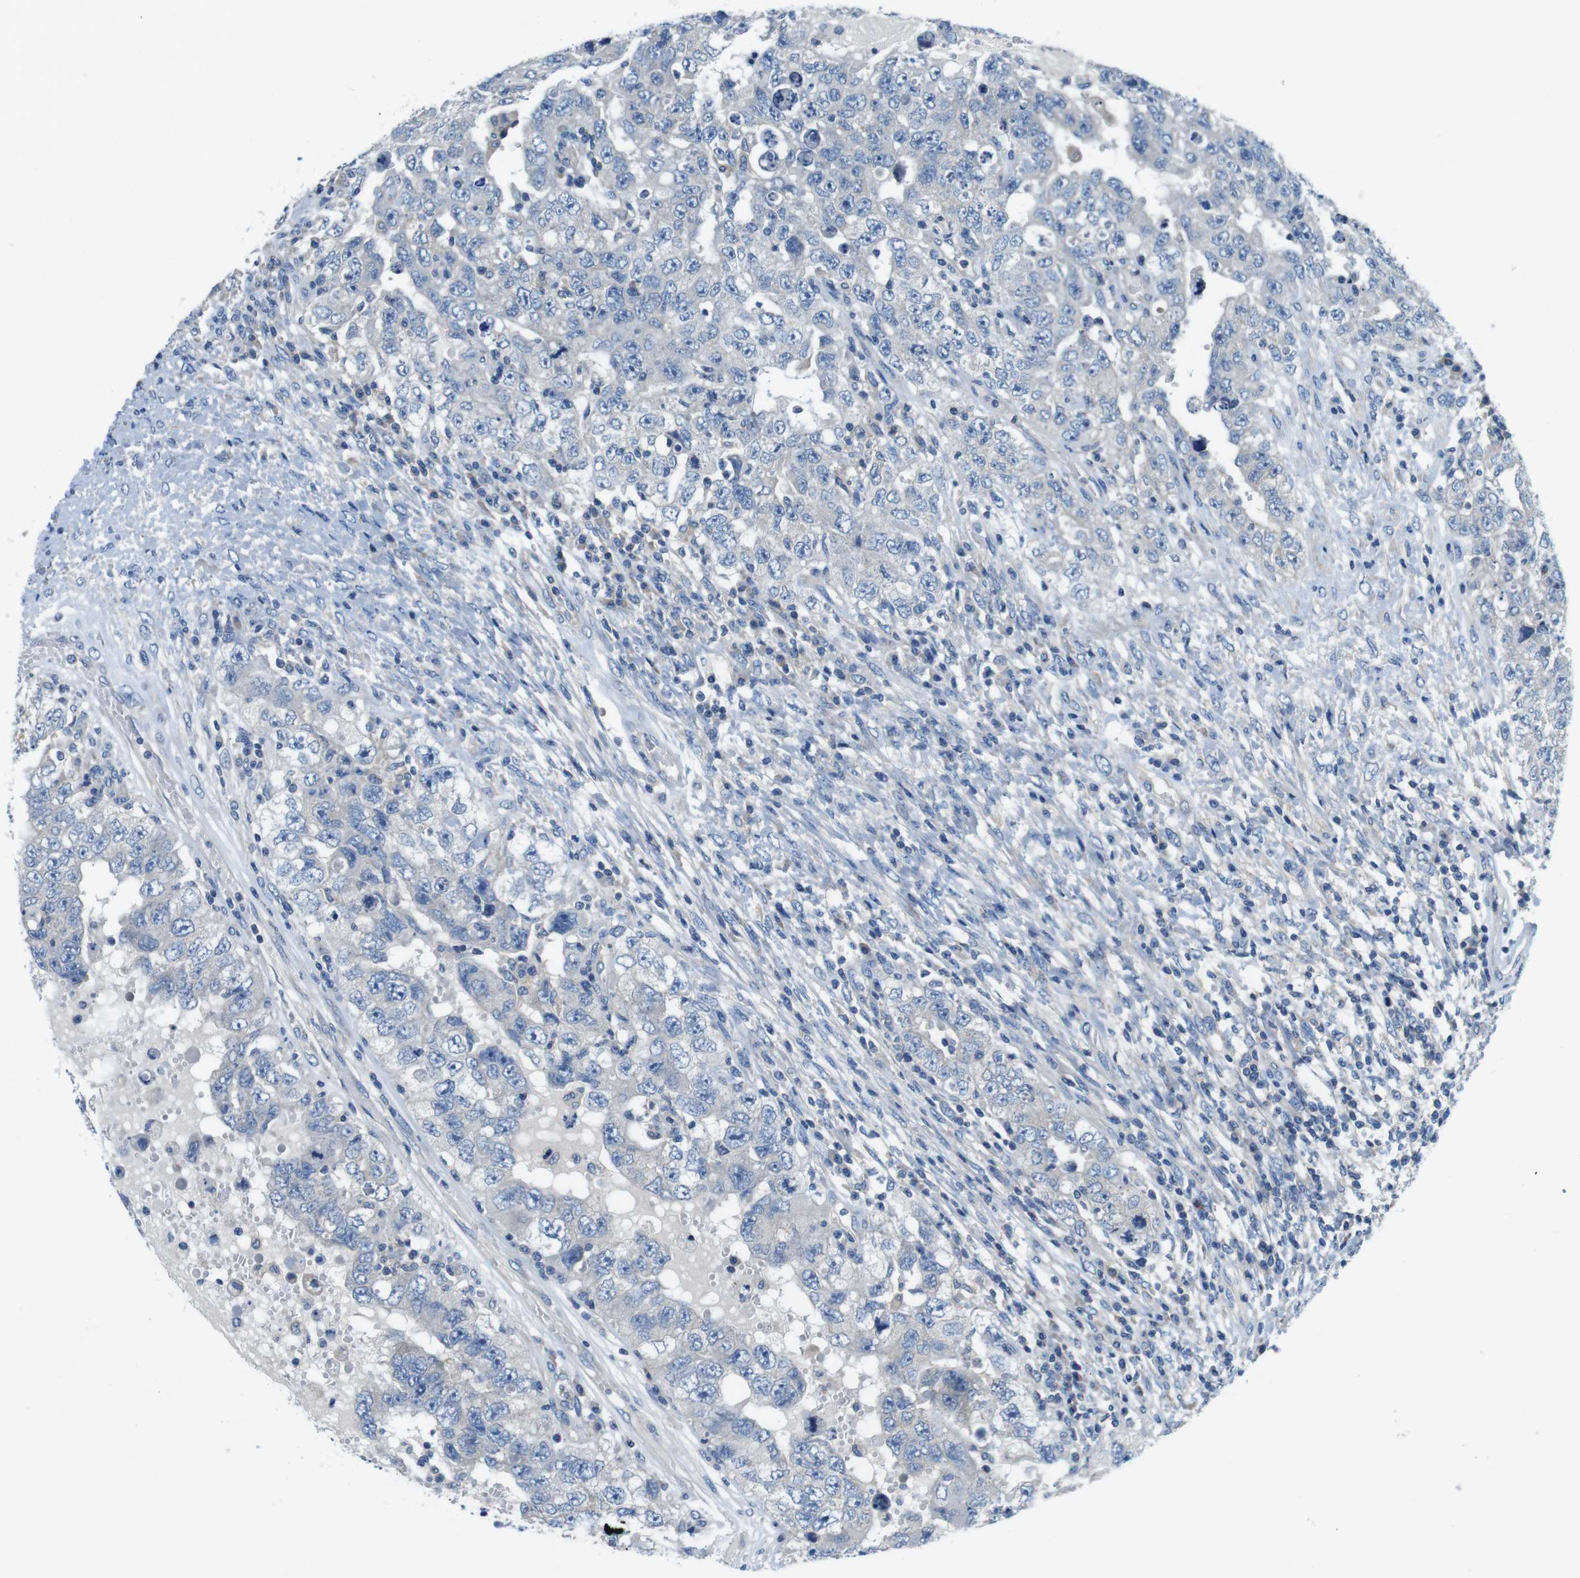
{"staining": {"intensity": "negative", "quantity": "none", "location": "none"}, "tissue": "testis cancer", "cell_type": "Tumor cells", "image_type": "cancer", "snomed": [{"axis": "morphology", "description": "Carcinoma, Embryonal, NOS"}, {"axis": "topography", "description": "Testis"}], "caption": "High power microscopy micrograph of an immunohistochemistry (IHC) photomicrograph of testis cancer, revealing no significant expression in tumor cells.", "gene": "DENND4C", "patient": {"sex": "male", "age": 26}}